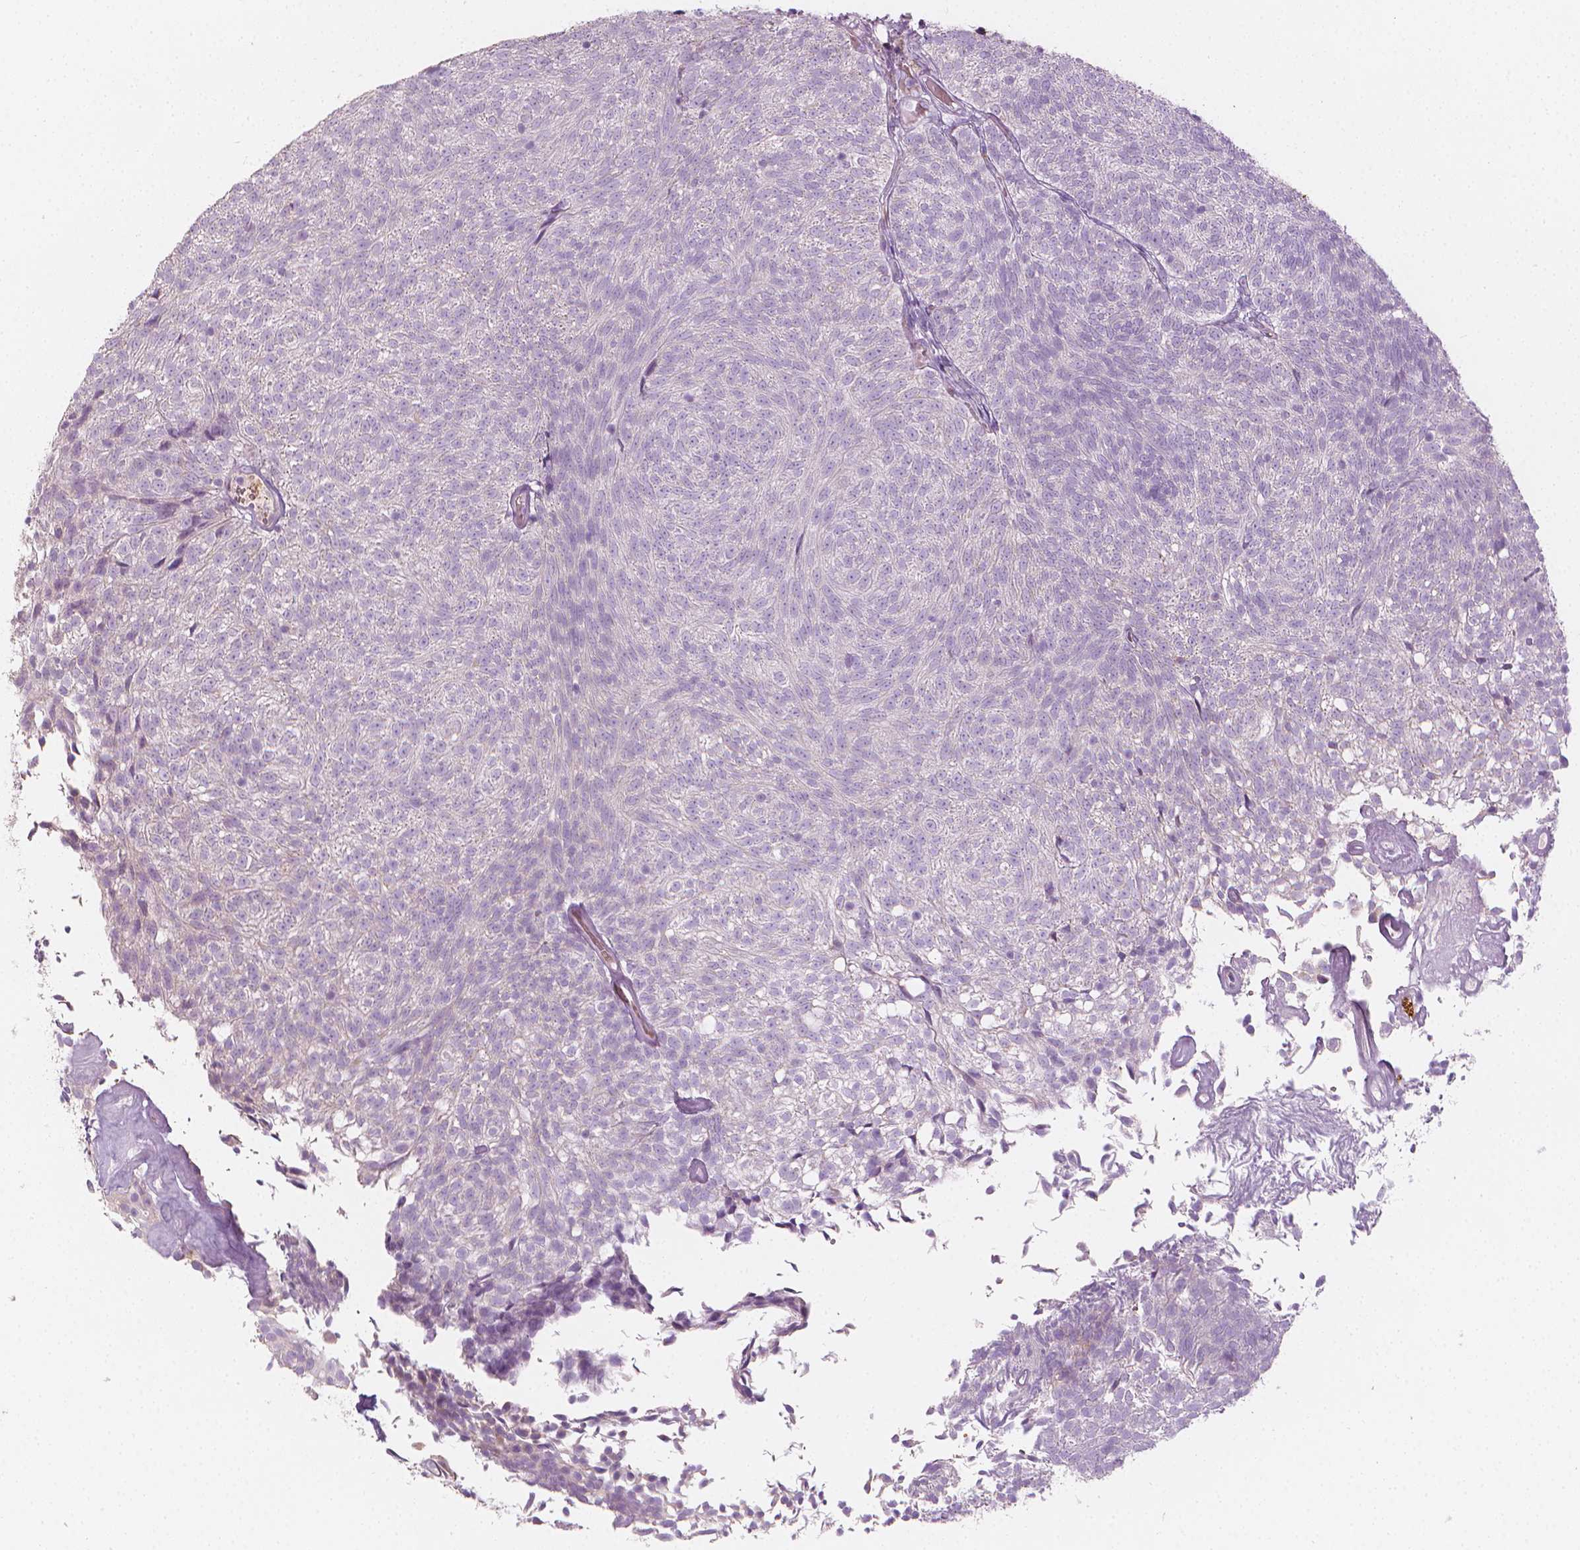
{"staining": {"intensity": "negative", "quantity": "none", "location": "none"}, "tissue": "urothelial cancer", "cell_type": "Tumor cells", "image_type": "cancer", "snomed": [{"axis": "morphology", "description": "Urothelial carcinoma, Low grade"}, {"axis": "topography", "description": "Urinary bladder"}], "caption": "A high-resolution micrograph shows immunohistochemistry (IHC) staining of urothelial carcinoma (low-grade), which exhibits no significant positivity in tumor cells. Brightfield microscopy of immunohistochemistry stained with DAB (3,3'-diaminobenzidine) (brown) and hematoxylin (blue), captured at high magnification.", "gene": "CES1", "patient": {"sex": "male", "age": 77}}